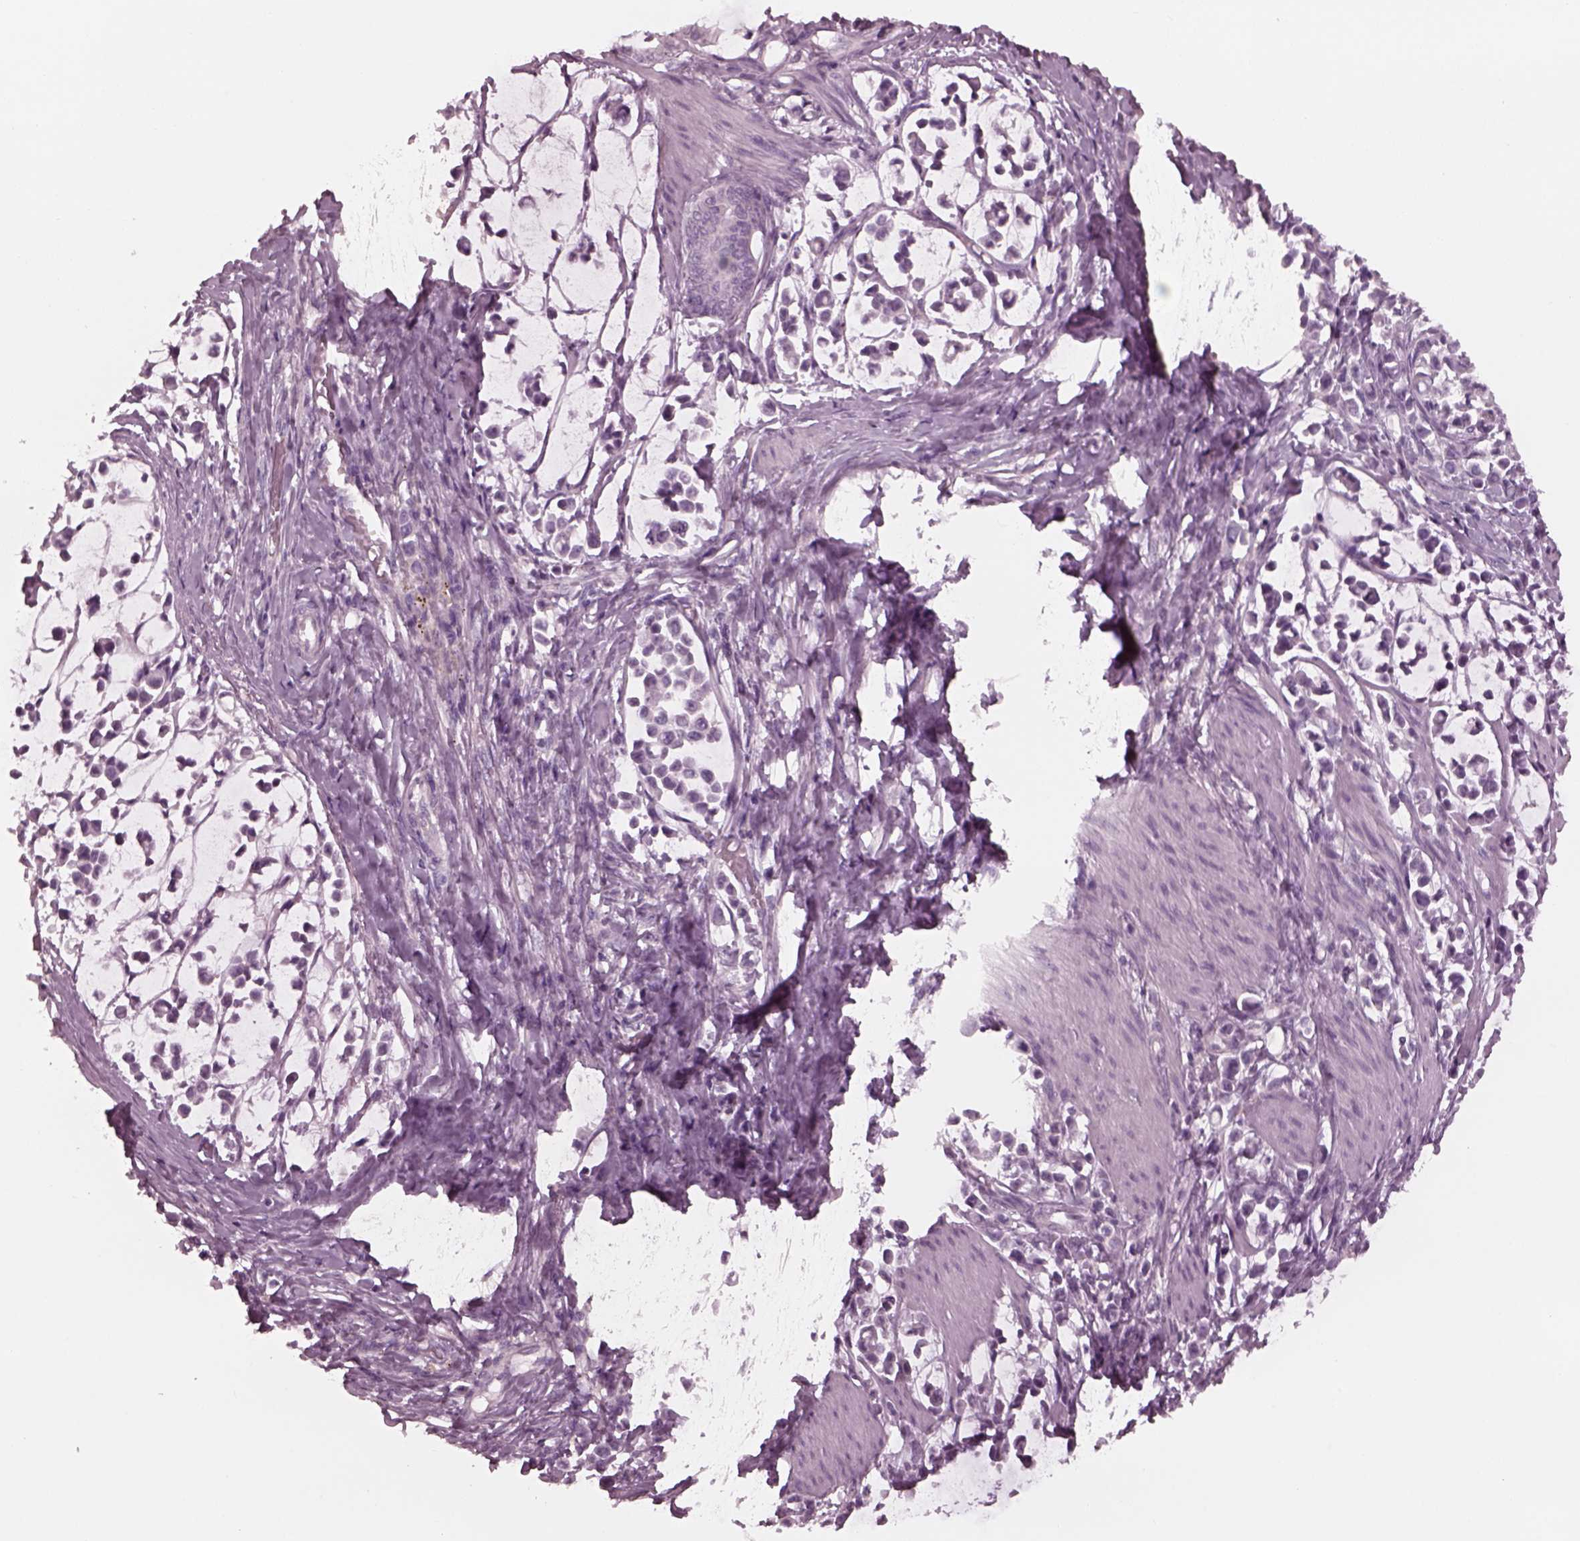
{"staining": {"intensity": "weak", "quantity": "<25%", "location": "cytoplasmic/membranous"}, "tissue": "stomach cancer", "cell_type": "Tumor cells", "image_type": "cancer", "snomed": [{"axis": "morphology", "description": "Adenocarcinoma, NOS"}, {"axis": "topography", "description": "Stomach"}], "caption": "High power microscopy photomicrograph of an IHC image of stomach cancer, revealing no significant staining in tumor cells. (Immunohistochemistry (ihc), brightfield microscopy, high magnification).", "gene": "YY2", "patient": {"sex": "male", "age": 82}}